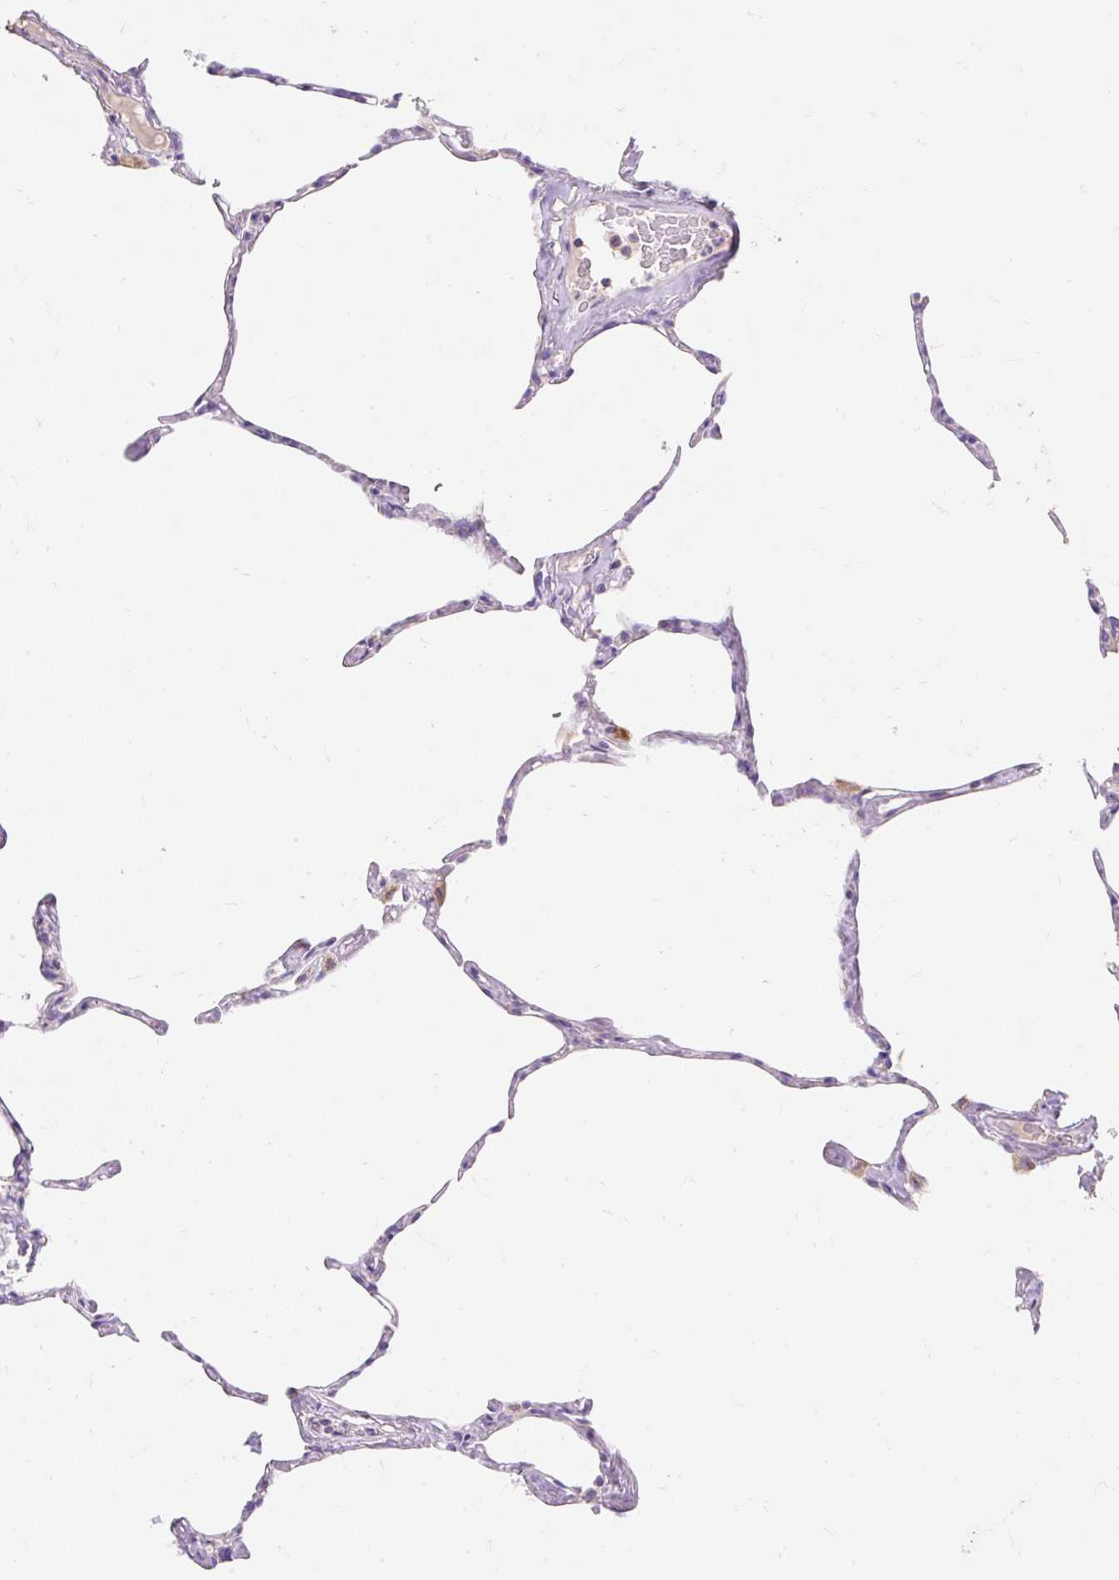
{"staining": {"intensity": "negative", "quantity": "none", "location": "none"}, "tissue": "lung", "cell_type": "Alveolar cells", "image_type": "normal", "snomed": [{"axis": "morphology", "description": "Normal tissue, NOS"}, {"axis": "topography", "description": "Lung"}], "caption": "This is an immunohistochemistry (IHC) micrograph of benign human lung. There is no expression in alveolar cells.", "gene": "PMAIP1", "patient": {"sex": "male", "age": 65}}